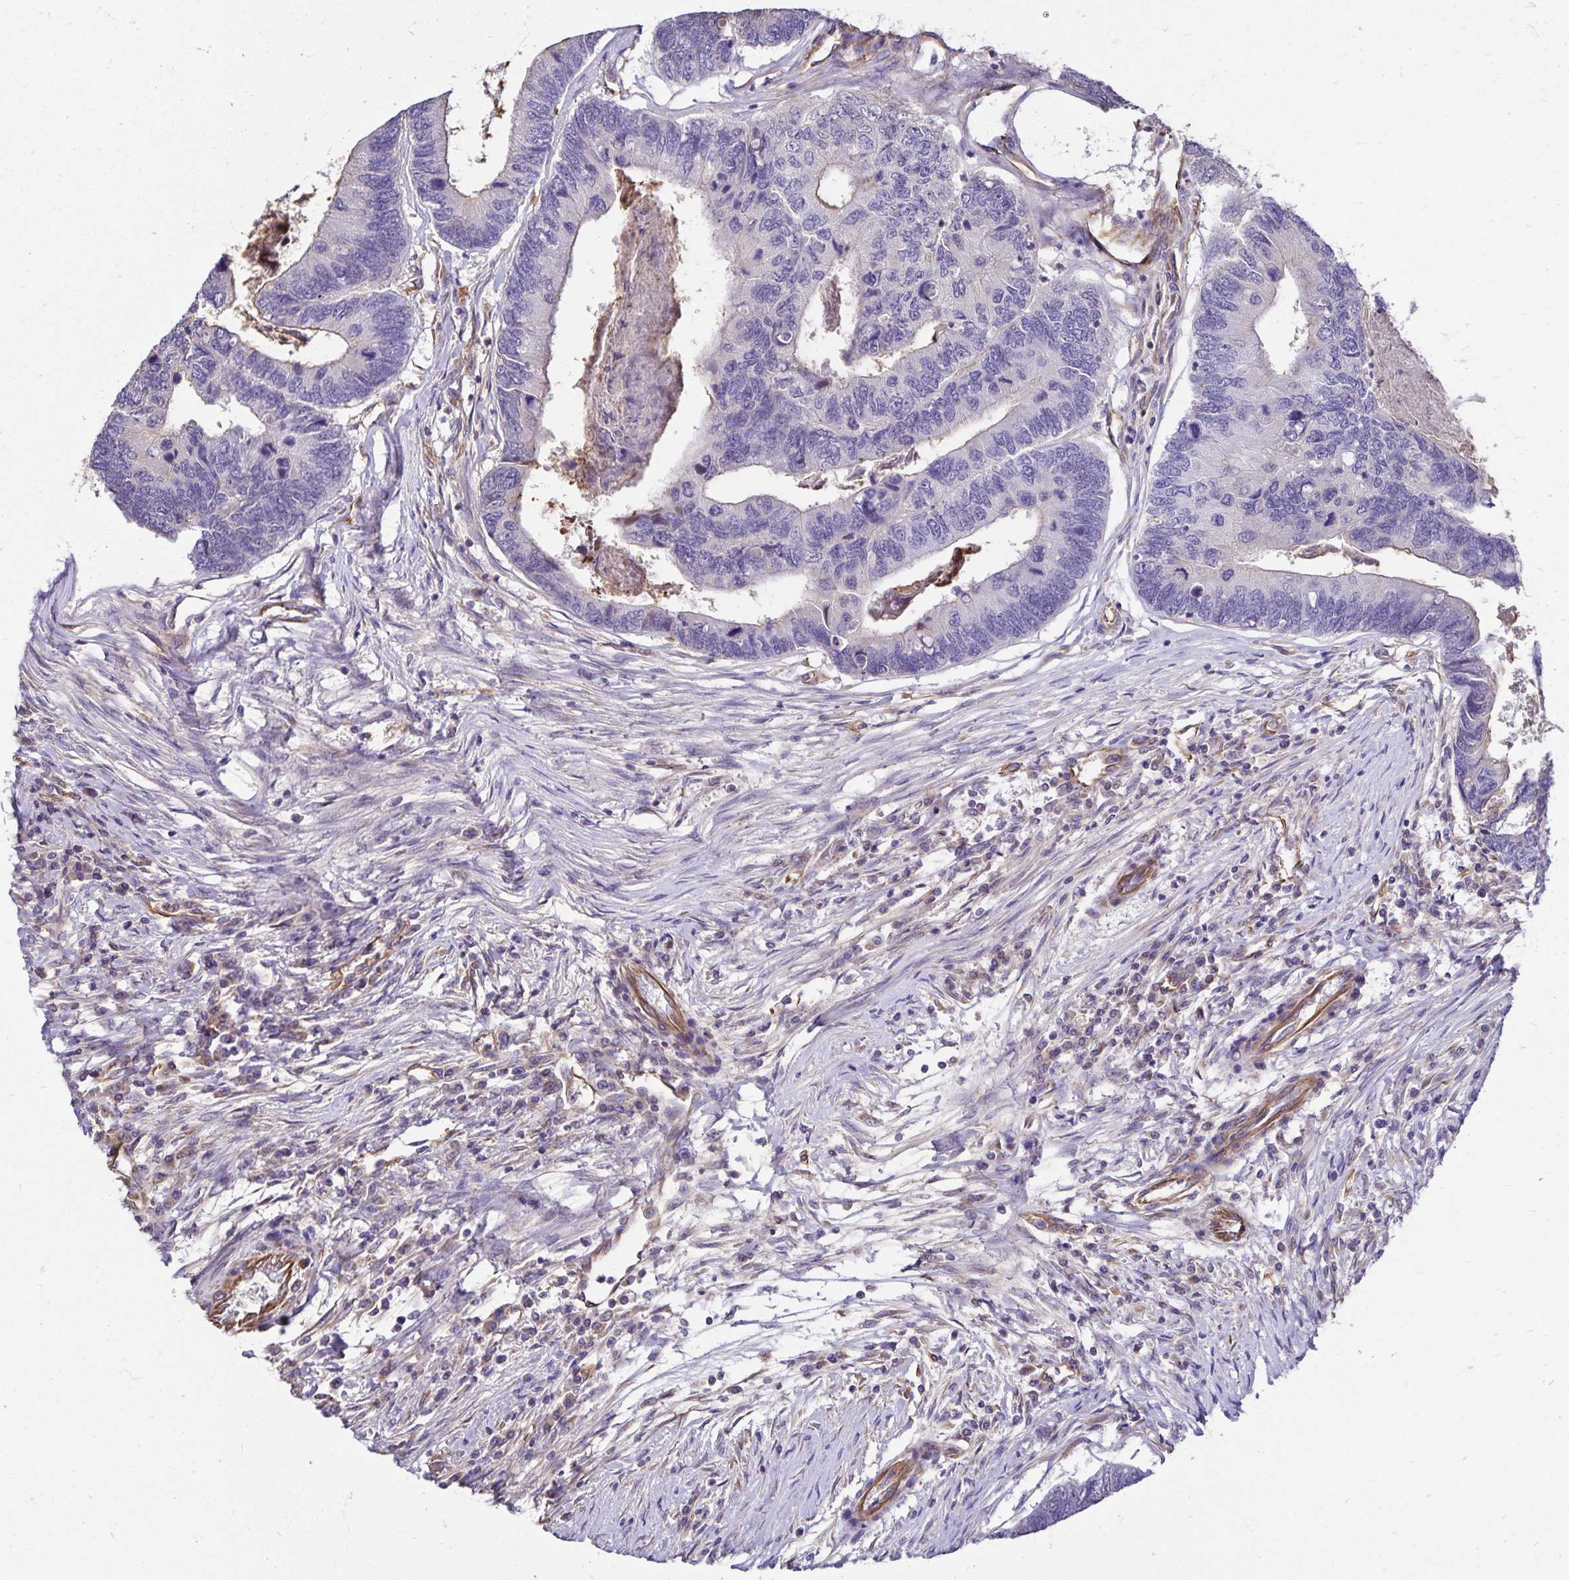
{"staining": {"intensity": "negative", "quantity": "none", "location": "none"}, "tissue": "colorectal cancer", "cell_type": "Tumor cells", "image_type": "cancer", "snomed": [{"axis": "morphology", "description": "Adenocarcinoma, NOS"}, {"axis": "topography", "description": "Colon"}], "caption": "A high-resolution image shows immunohistochemistry (IHC) staining of adenocarcinoma (colorectal), which exhibits no significant expression in tumor cells.", "gene": "TRPV6", "patient": {"sex": "female", "age": 67}}